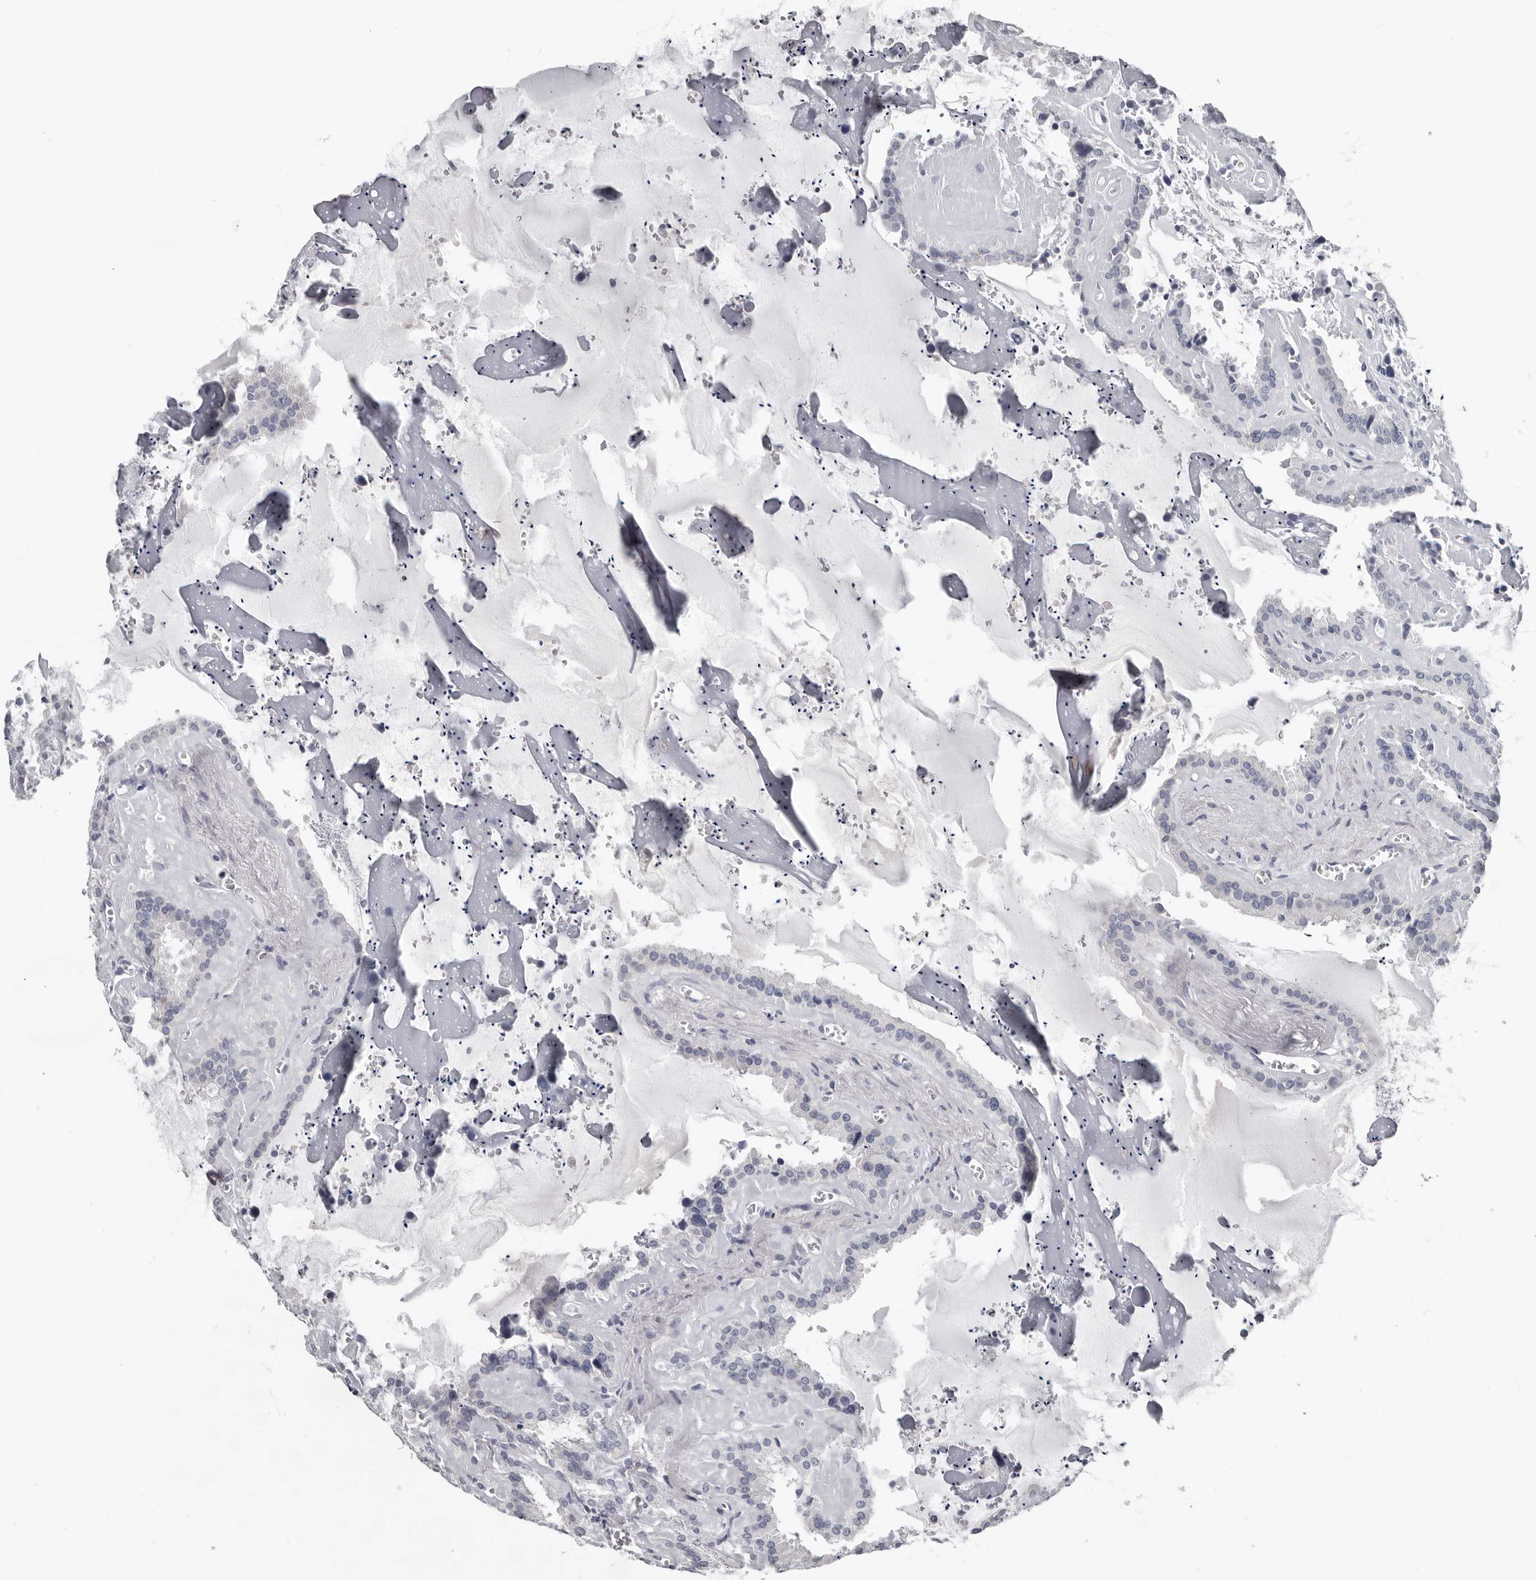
{"staining": {"intensity": "negative", "quantity": "none", "location": "none"}, "tissue": "seminal vesicle", "cell_type": "Glandular cells", "image_type": "normal", "snomed": [{"axis": "morphology", "description": "Normal tissue, NOS"}, {"axis": "topography", "description": "Prostate"}, {"axis": "topography", "description": "Seminal veicle"}], "caption": "IHC histopathology image of normal human seminal vesicle stained for a protein (brown), which shows no staining in glandular cells.", "gene": "FABP7", "patient": {"sex": "male", "age": 59}}